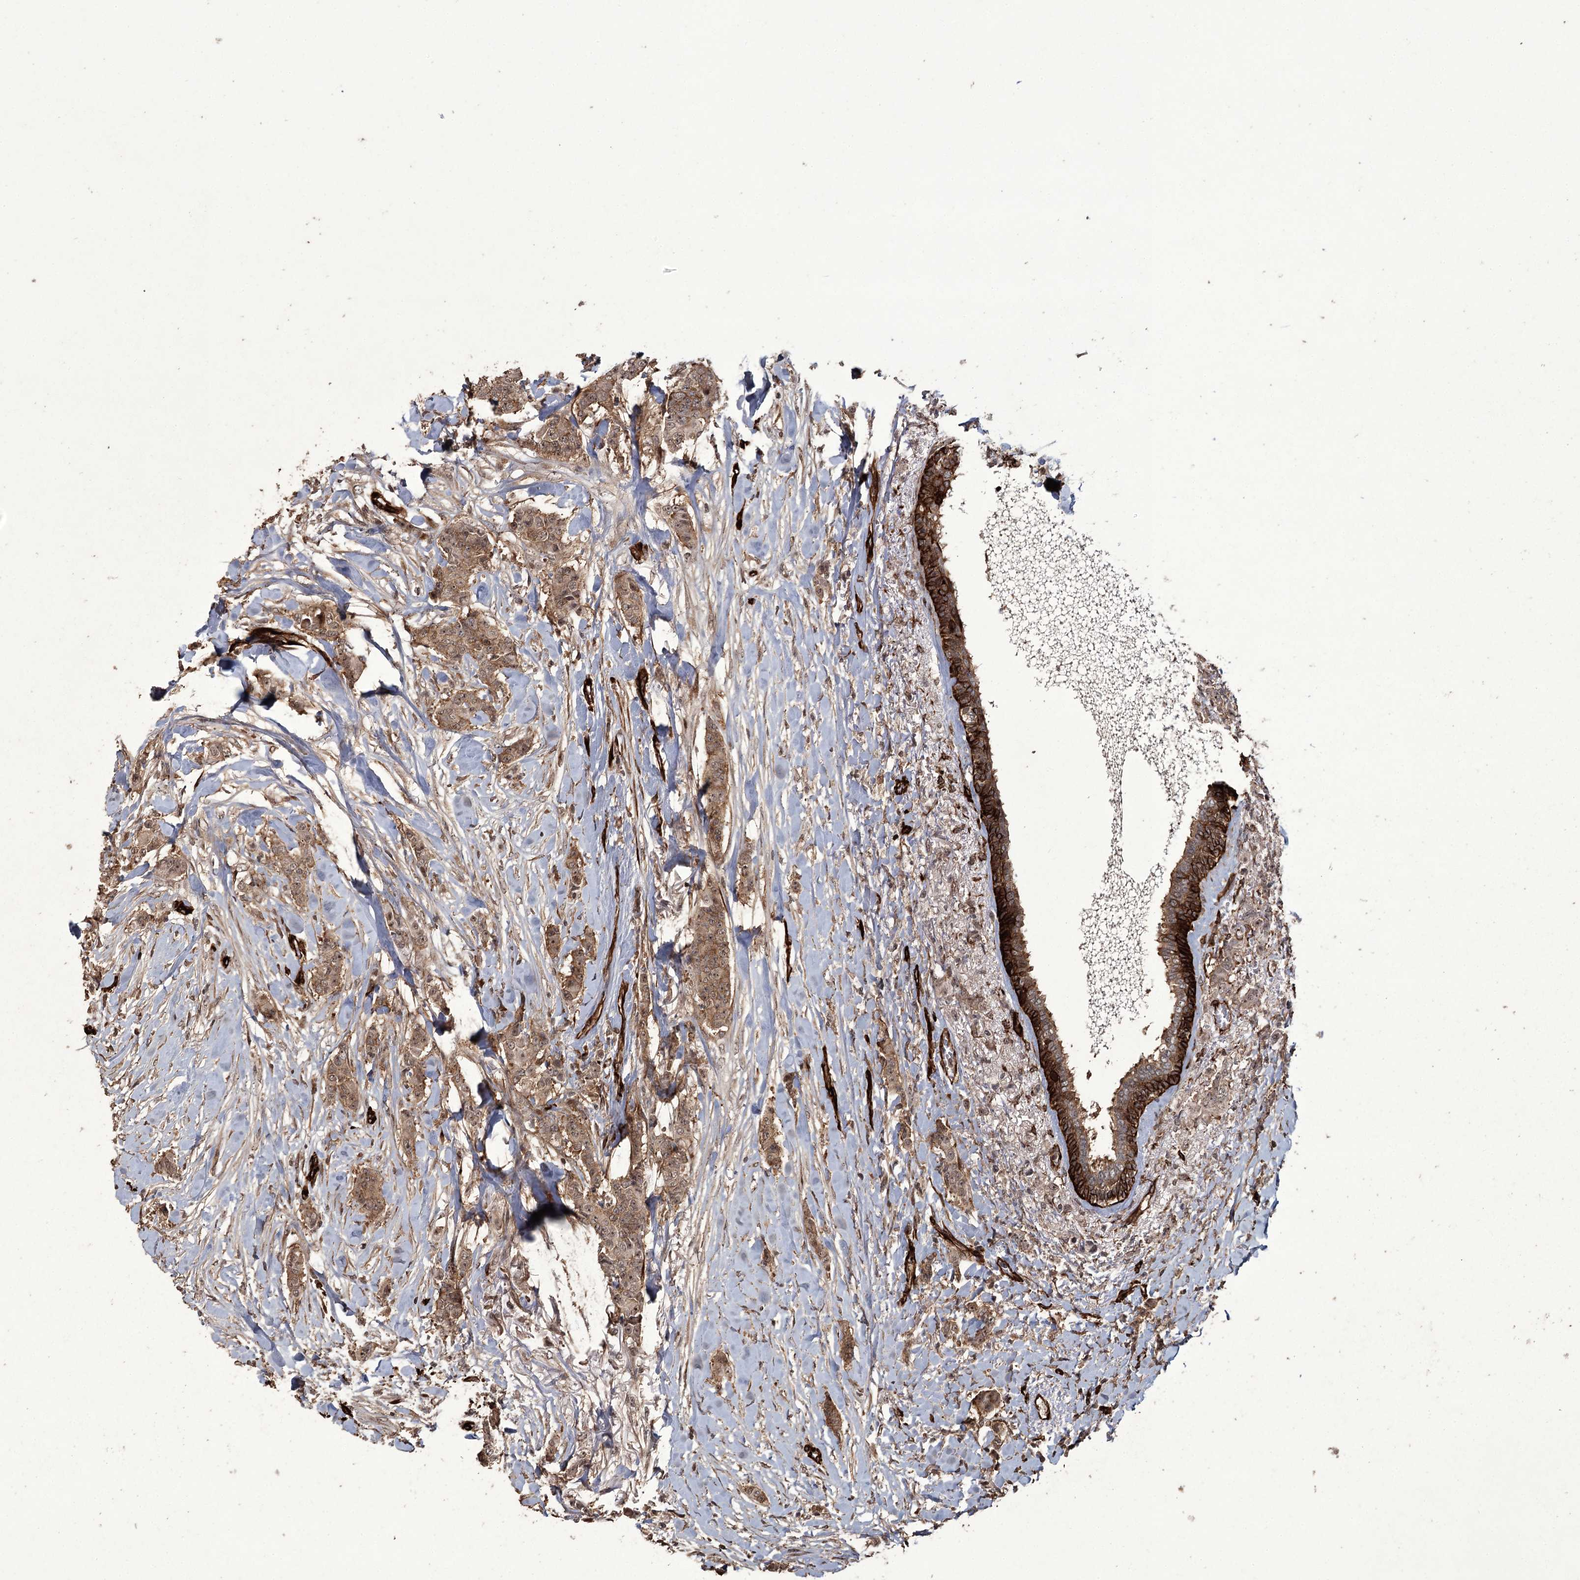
{"staining": {"intensity": "moderate", "quantity": ">75%", "location": "cytoplasmic/membranous,nuclear"}, "tissue": "breast cancer", "cell_type": "Tumor cells", "image_type": "cancer", "snomed": [{"axis": "morphology", "description": "Duct carcinoma"}, {"axis": "topography", "description": "Breast"}], "caption": "This is a photomicrograph of immunohistochemistry staining of breast cancer, which shows moderate positivity in the cytoplasmic/membranous and nuclear of tumor cells.", "gene": "RPAP3", "patient": {"sex": "female", "age": 40}}